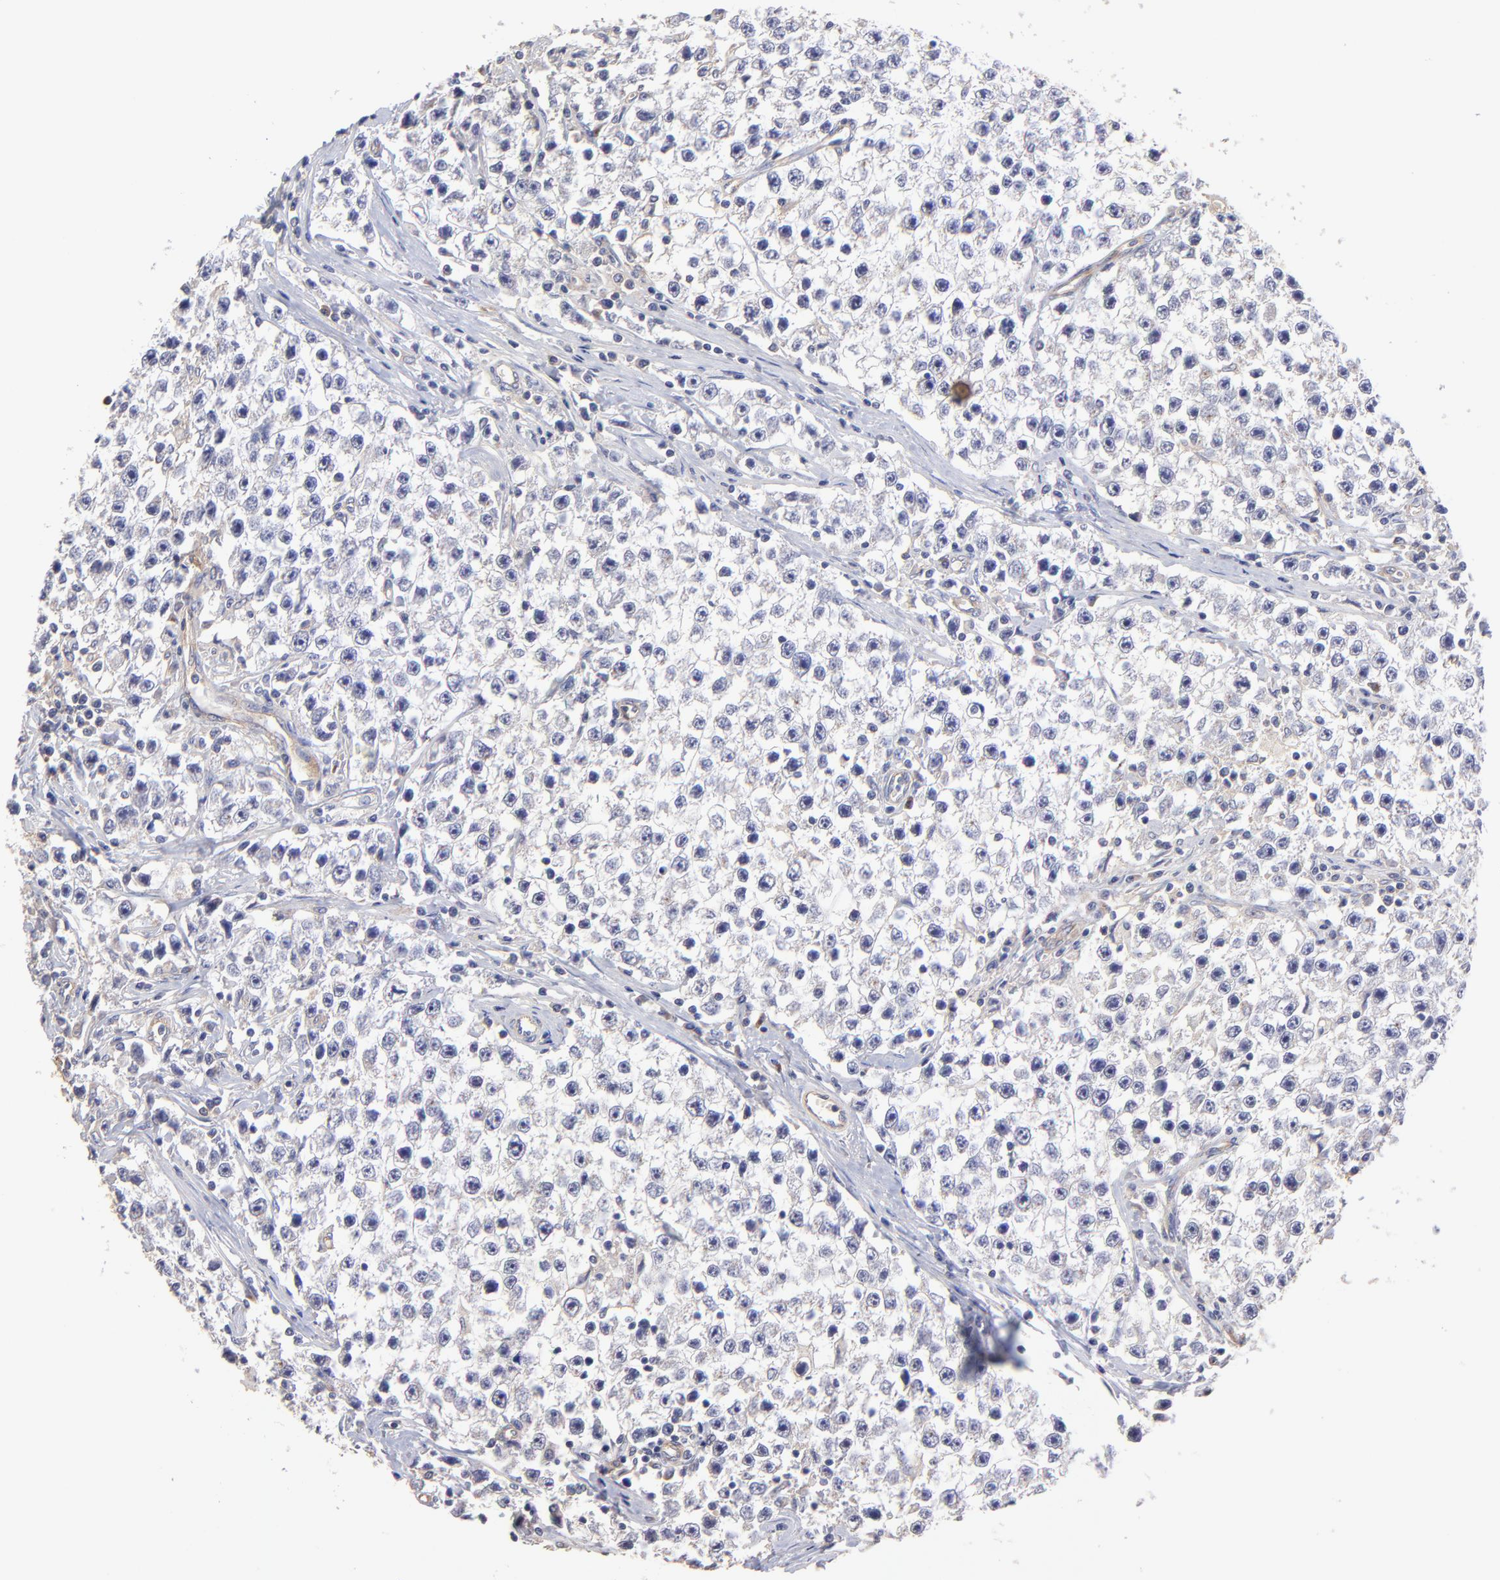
{"staining": {"intensity": "negative", "quantity": "none", "location": "none"}, "tissue": "testis cancer", "cell_type": "Tumor cells", "image_type": "cancer", "snomed": [{"axis": "morphology", "description": "Seminoma, NOS"}, {"axis": "topography", "description": "Testis"}], "caption": "Photomicrograph shows no protein positivity in tumor cells of testis cancer tissue.", "gene": "ASB7", "patient": {"sex": "male", "age": 35}}